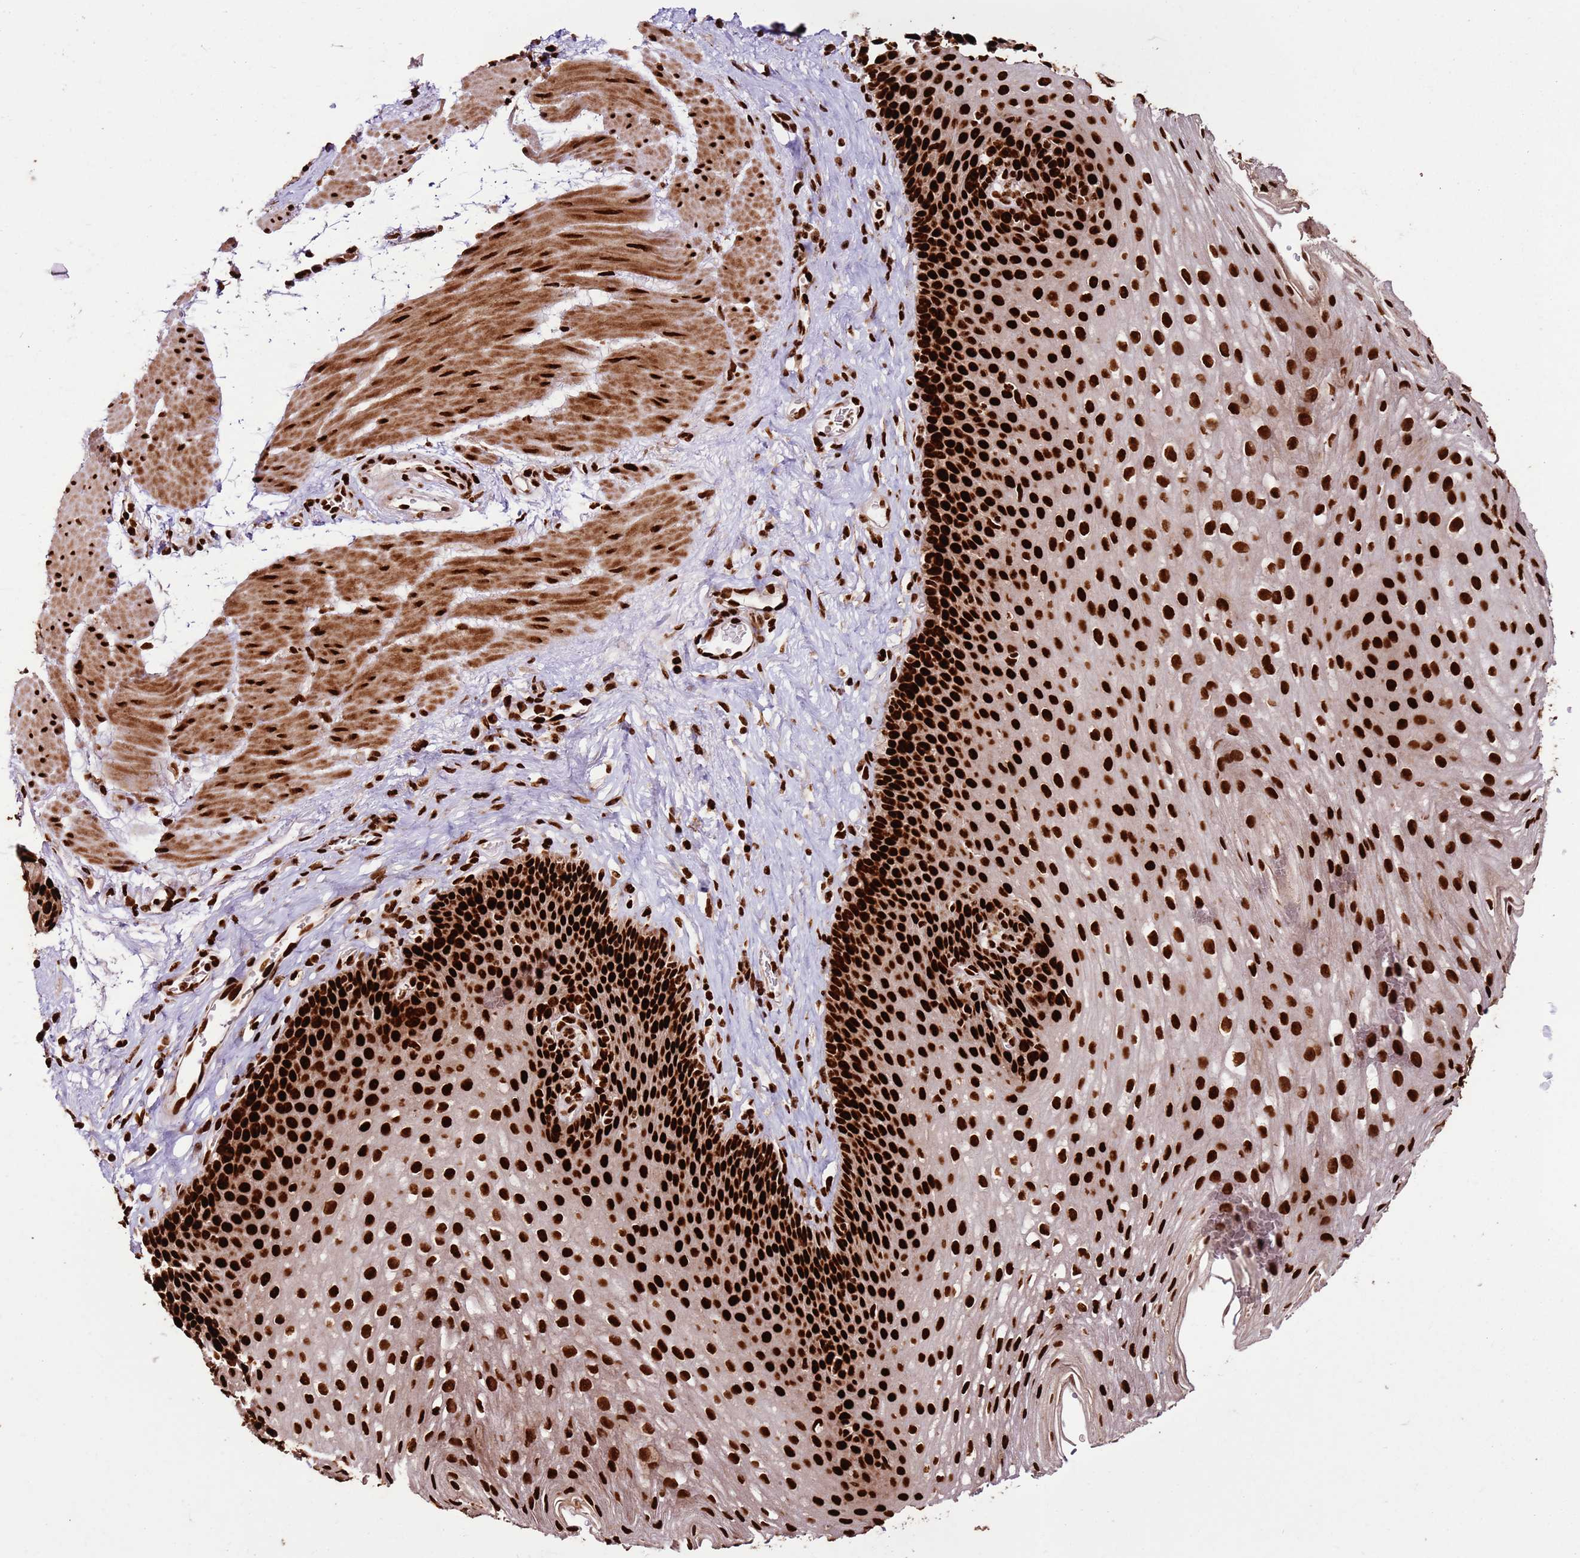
{"staining": {"intensity": "strong", "quantity": ">75%", "location": "nuclear"}, "tissue": "esophagus", "cell_type": "Squamous epithelial cells", "image_type": "normal", "snomed": [{"axis": "morphology", "description": "Normal tissue, NOS"}, {"axis": "topography", "description": "Esophagus"}], "caption": "A brown stain highlights strong nuclear staining of a protein in squamous epithelial cells of unremarkable human esophagus.", "gene": "HNRNPAB", "patient": {"sex": "female", "age": 66}}